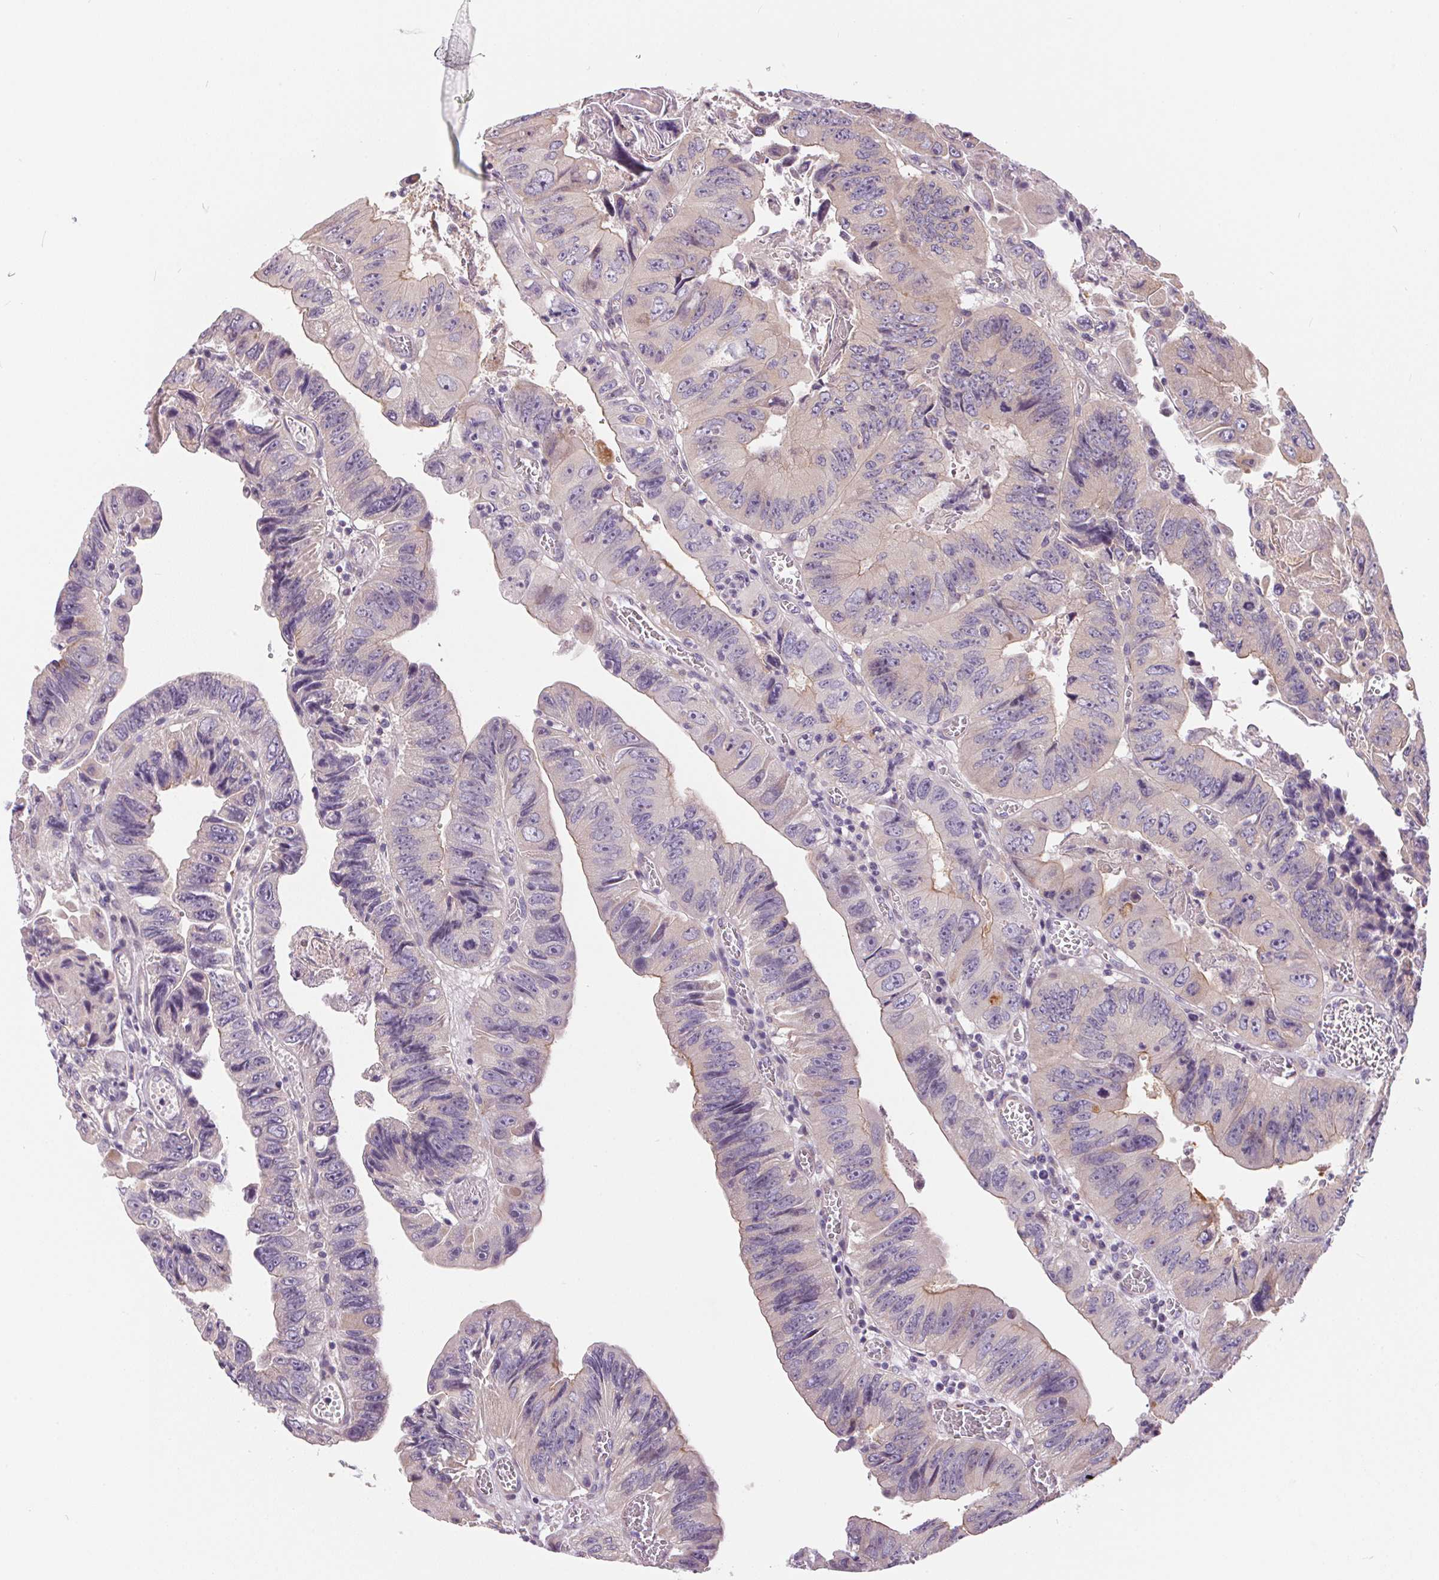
{"staining": {"intensity": "weak", "quantity": "<25%", "location": "cytoplasmic/membranous"}, "tissue": "colorectal cancer", "cell_type": "Tumor cells", "image_type": "cancer", "snomed": [{"axis": "morphology", "description": "Adenocarcinoma, NOS"}, {"axis": "topography", "description": "Colon"}], "caption": "Immunohistochemistry (IHC) photomicrograph of neoplastic tissue: human adenocarcinoma (colorectal) stained with DAB (3,3'-diaminobenzidine) displays no significant protein positivity in tumor cells.", "gene": "UNC13B", "patient": {"sex": "female", "age": 84}}